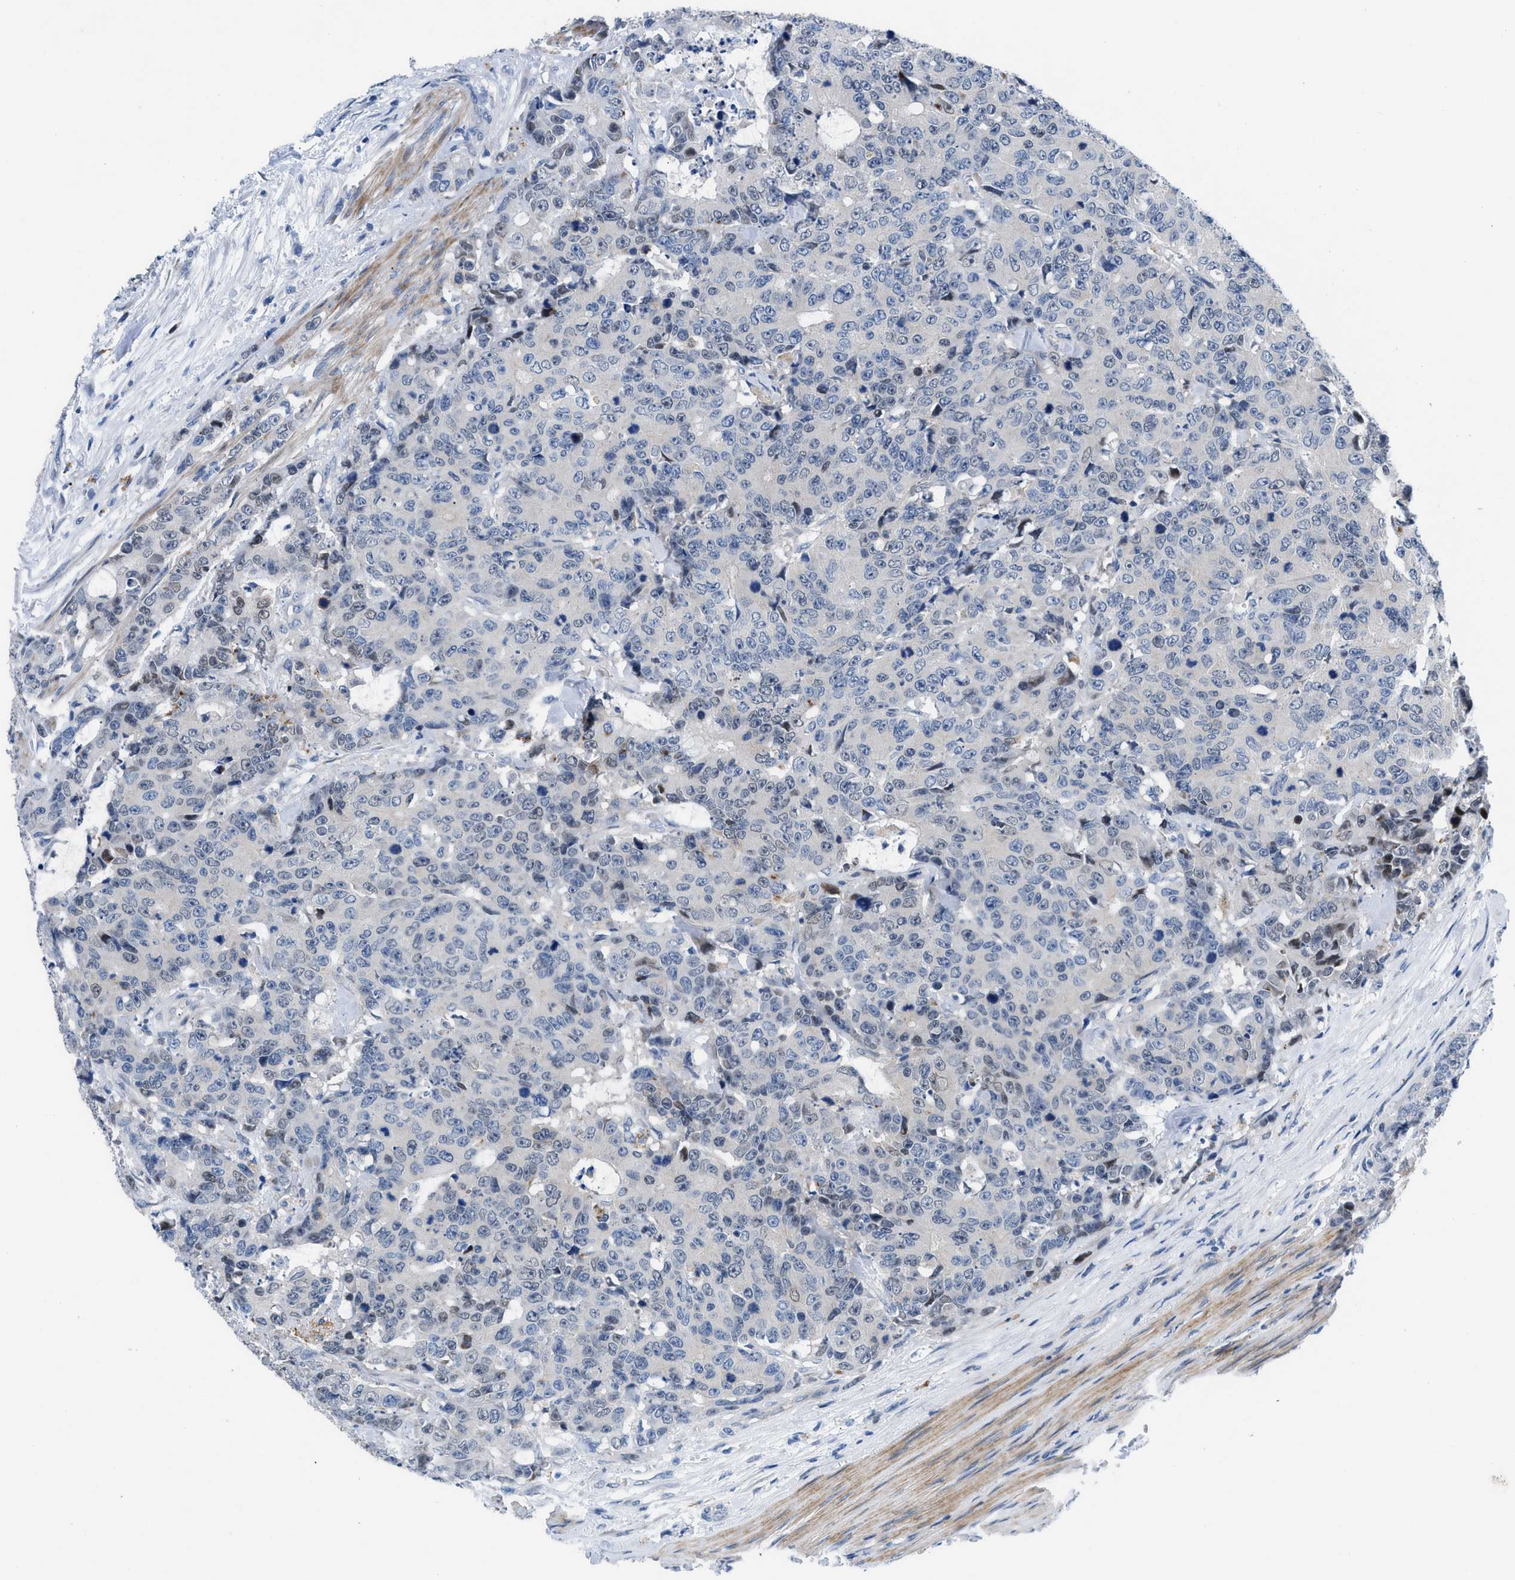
{"staining": {"intensity": "negative", "quantity": "none", "location": "none"}, "tissue": "colorectal cancer", "cell_type": "Tumor cells", "image_type": "cancer", "snomed": [{"axis": "morphology", "description": "Adenocarcinoma, NOS"}, {"axis": "topography", "description": "Colon"}], "caption": "Colorectal cancer (adenocarcinoma) was stained to show a protein in brown. There is no significant expression in tumor cells.", "gene": "UAP1", "patient": {"sex": "female", "age": 86}}